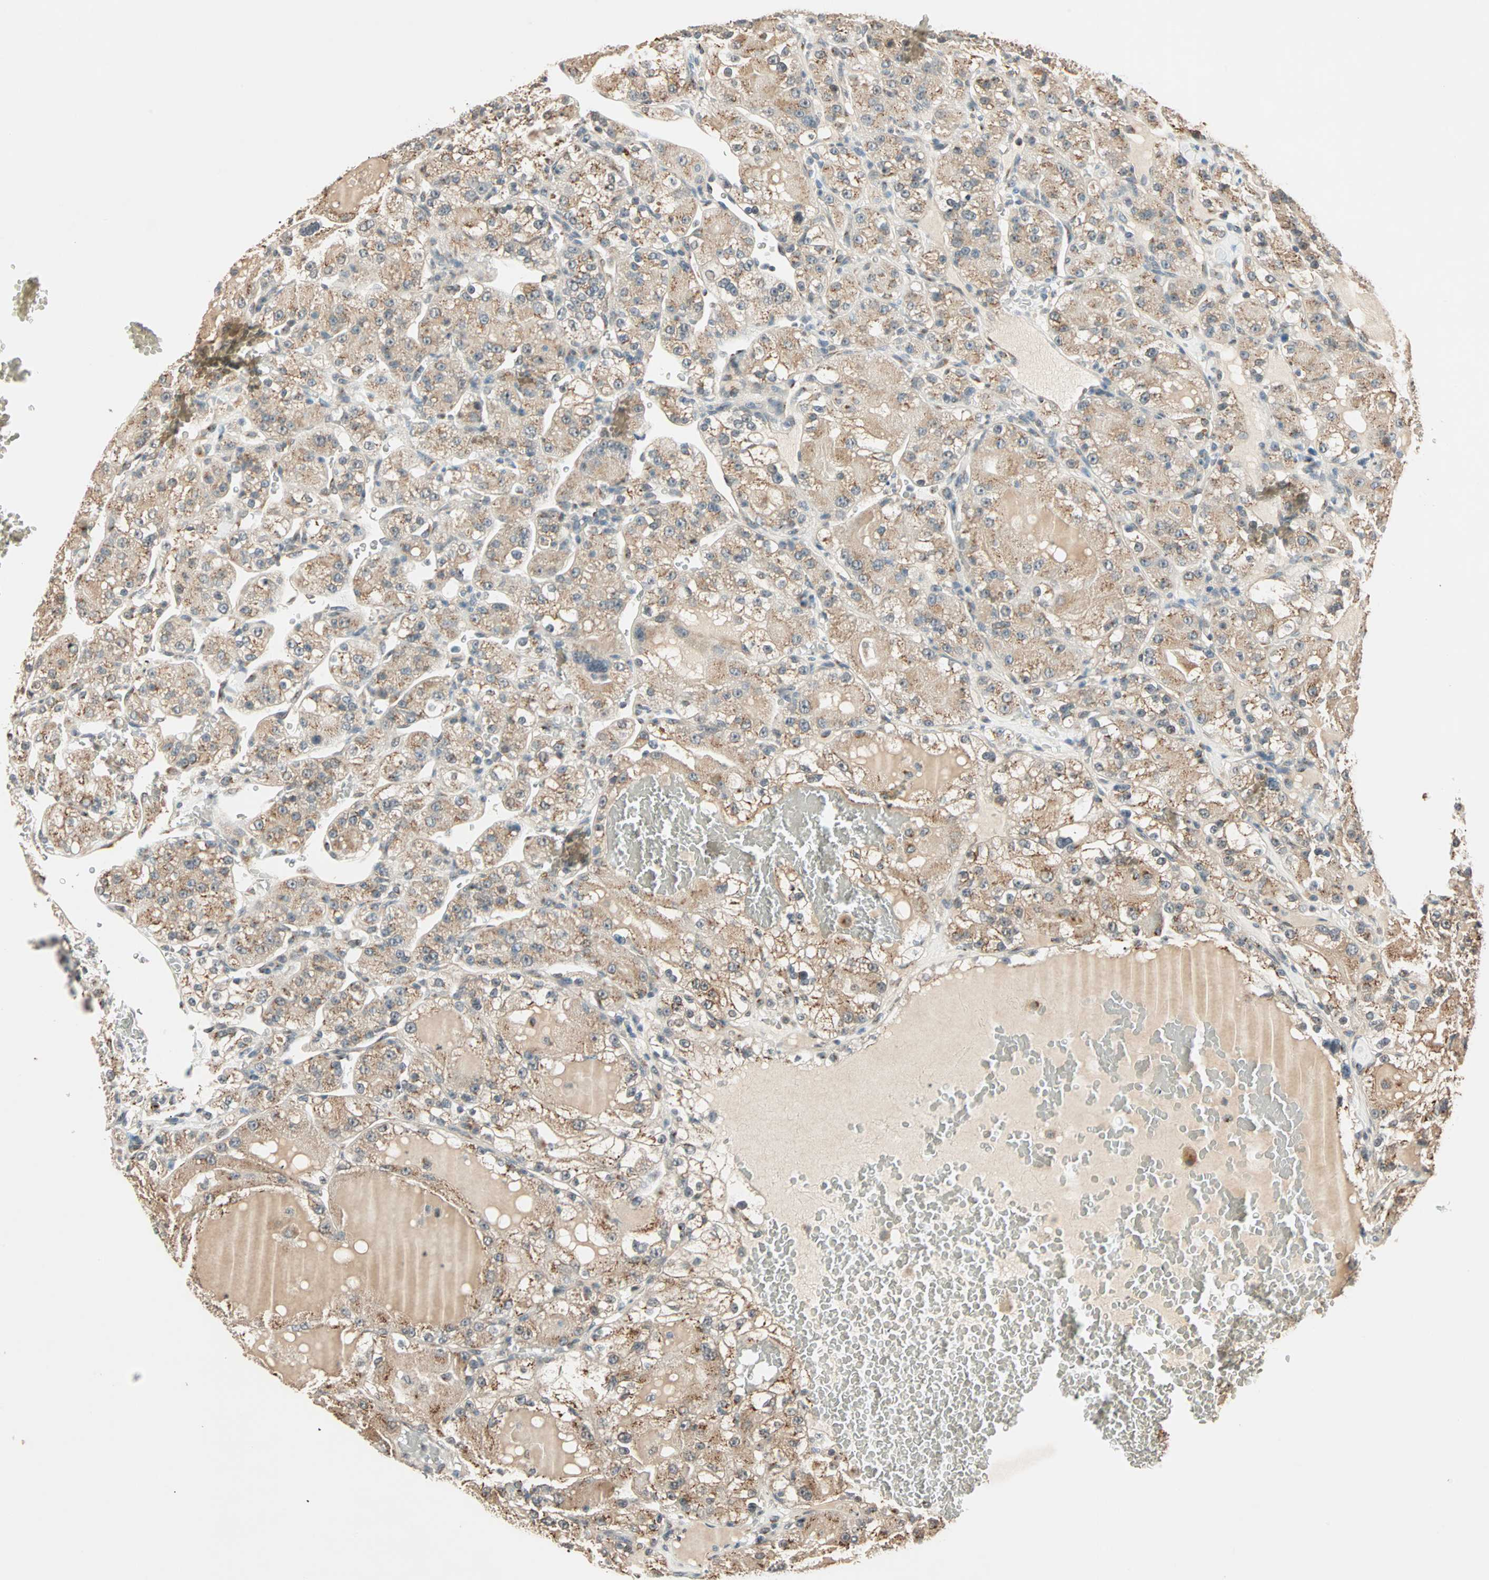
{"staining": {"intensity": "weak", "quantity": ">75%", "location": "cytoplasmic/membranous"}, "tissue": "renal cancer", "cell_type": "Tumor cells", "image_type": "cancer", "snomed": [{"axis": "morphology", "description": "Normal tissue, NOS"}, {"axis": "morphology", "description": "Adenocarcinoma, NOS"}, {"axis": "topography", "description": "Kidney"}], "caption": "High-magnification brightfield microscopy of renal cancer (adenocarcinoma) stained with DAB (3,3'-diaminobenzidine) (brown) and counterstained with hematoxylin (blue). tumor cells exhibit weak cytoplasmic/membranous positivity is present in about>75% of cells.", "gene": "PRDM2", "patient": {"sex": "male", "age": 61}}